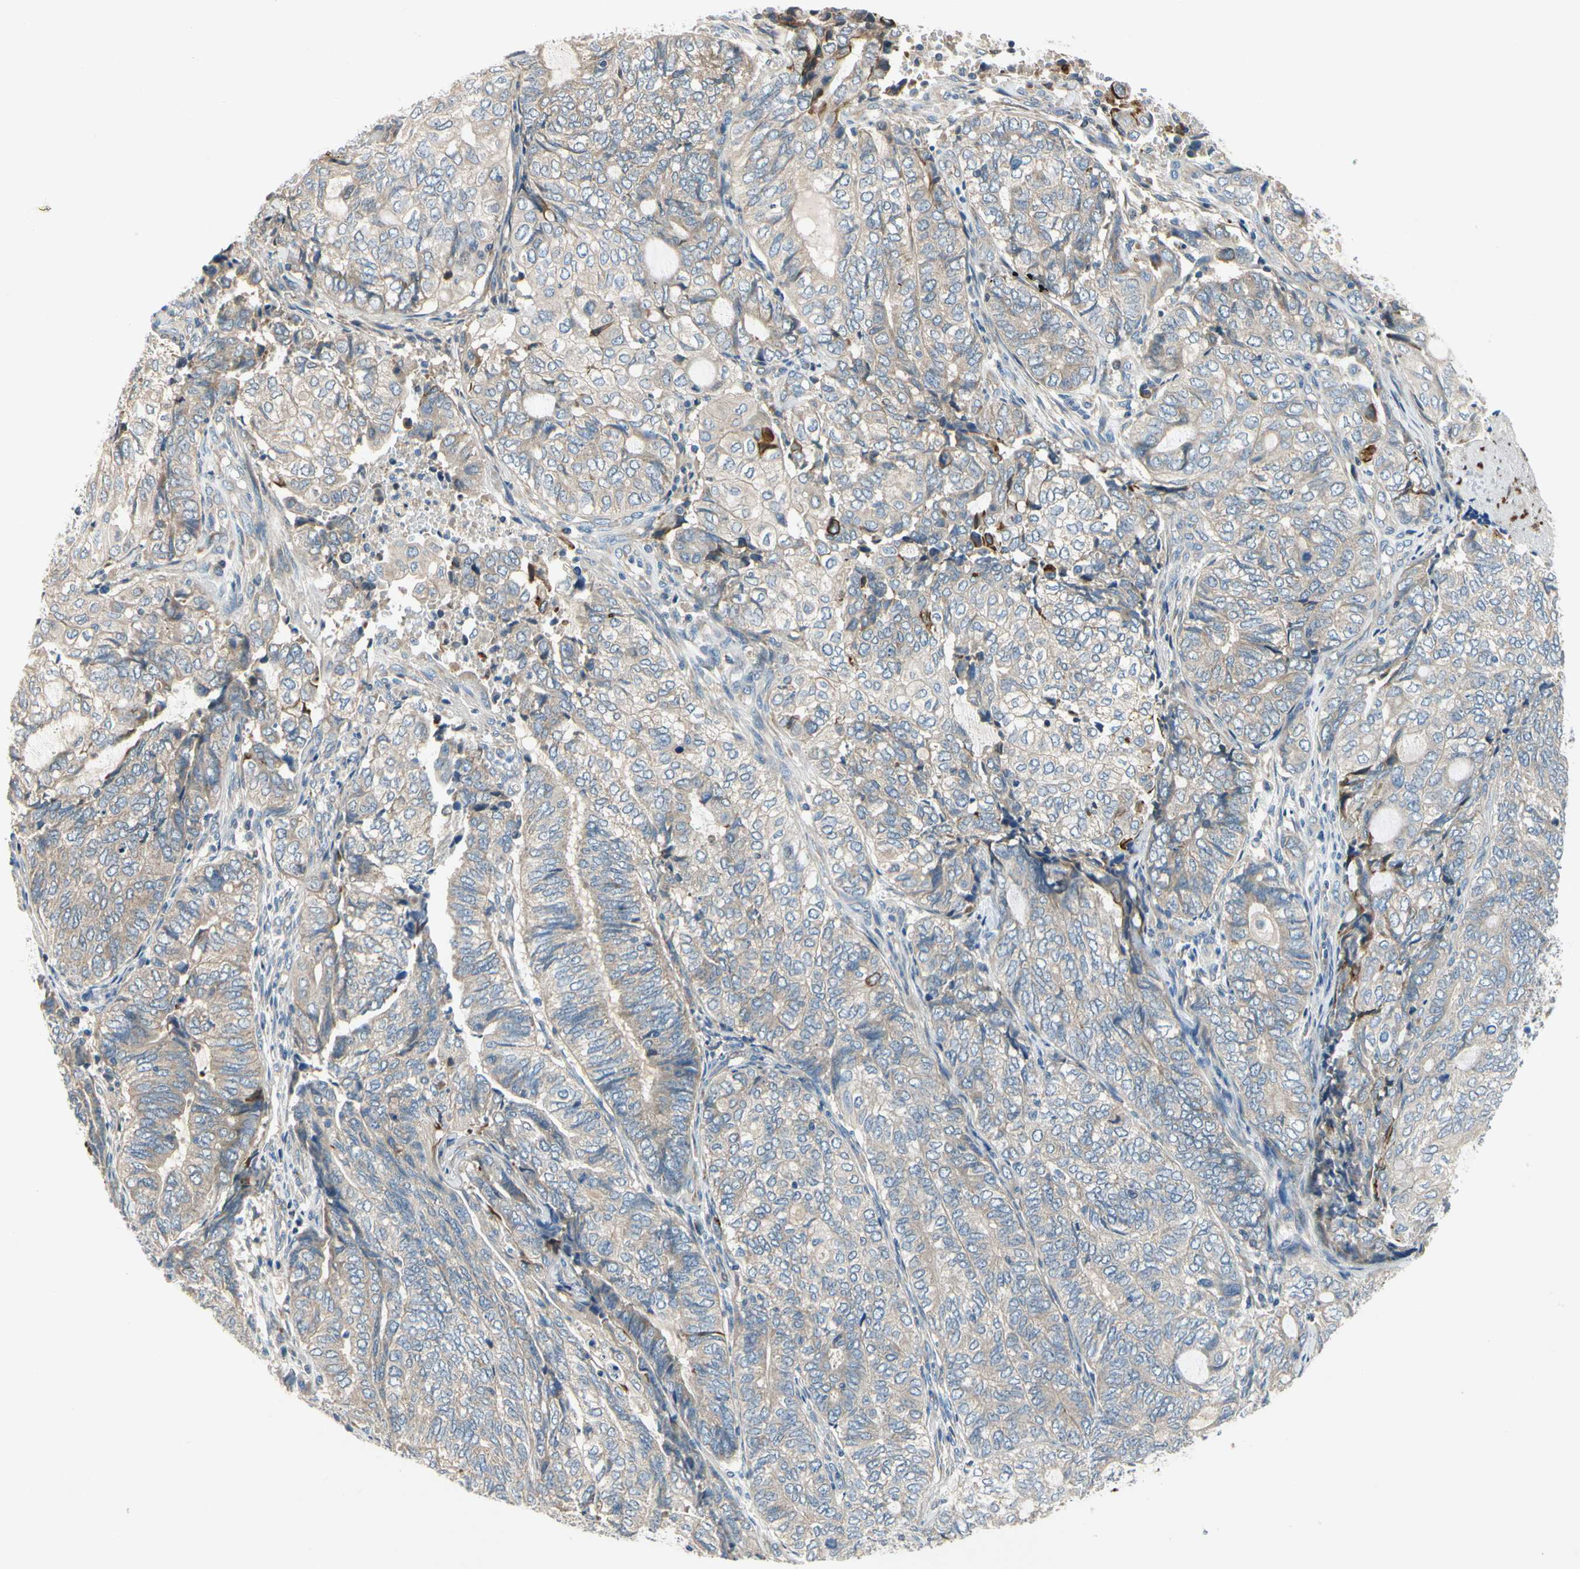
{"staining": {"intensity": "weak", "quantity": ">75%", "location": "cytoplasmic/membranous"}, "tissue": "endometrial cancer", "cell_type": "Tumor cells", "image_type": "cancer", "snomed": [{"axis": "morphology", "description": "Adenocarcinoma, NOS"}, {"axis": "topography", "description": "Uterus"}, {"axis": "topography", "description": "Endometrium"}], "caption": "Weak cytoplasmic/membranous positivity for a protein is identified in approximately >75% of tumor cells of endometrial cancer using IHC.", "gene": "KLHDC8B", "patient": {"sex": "female", "age": 70}}